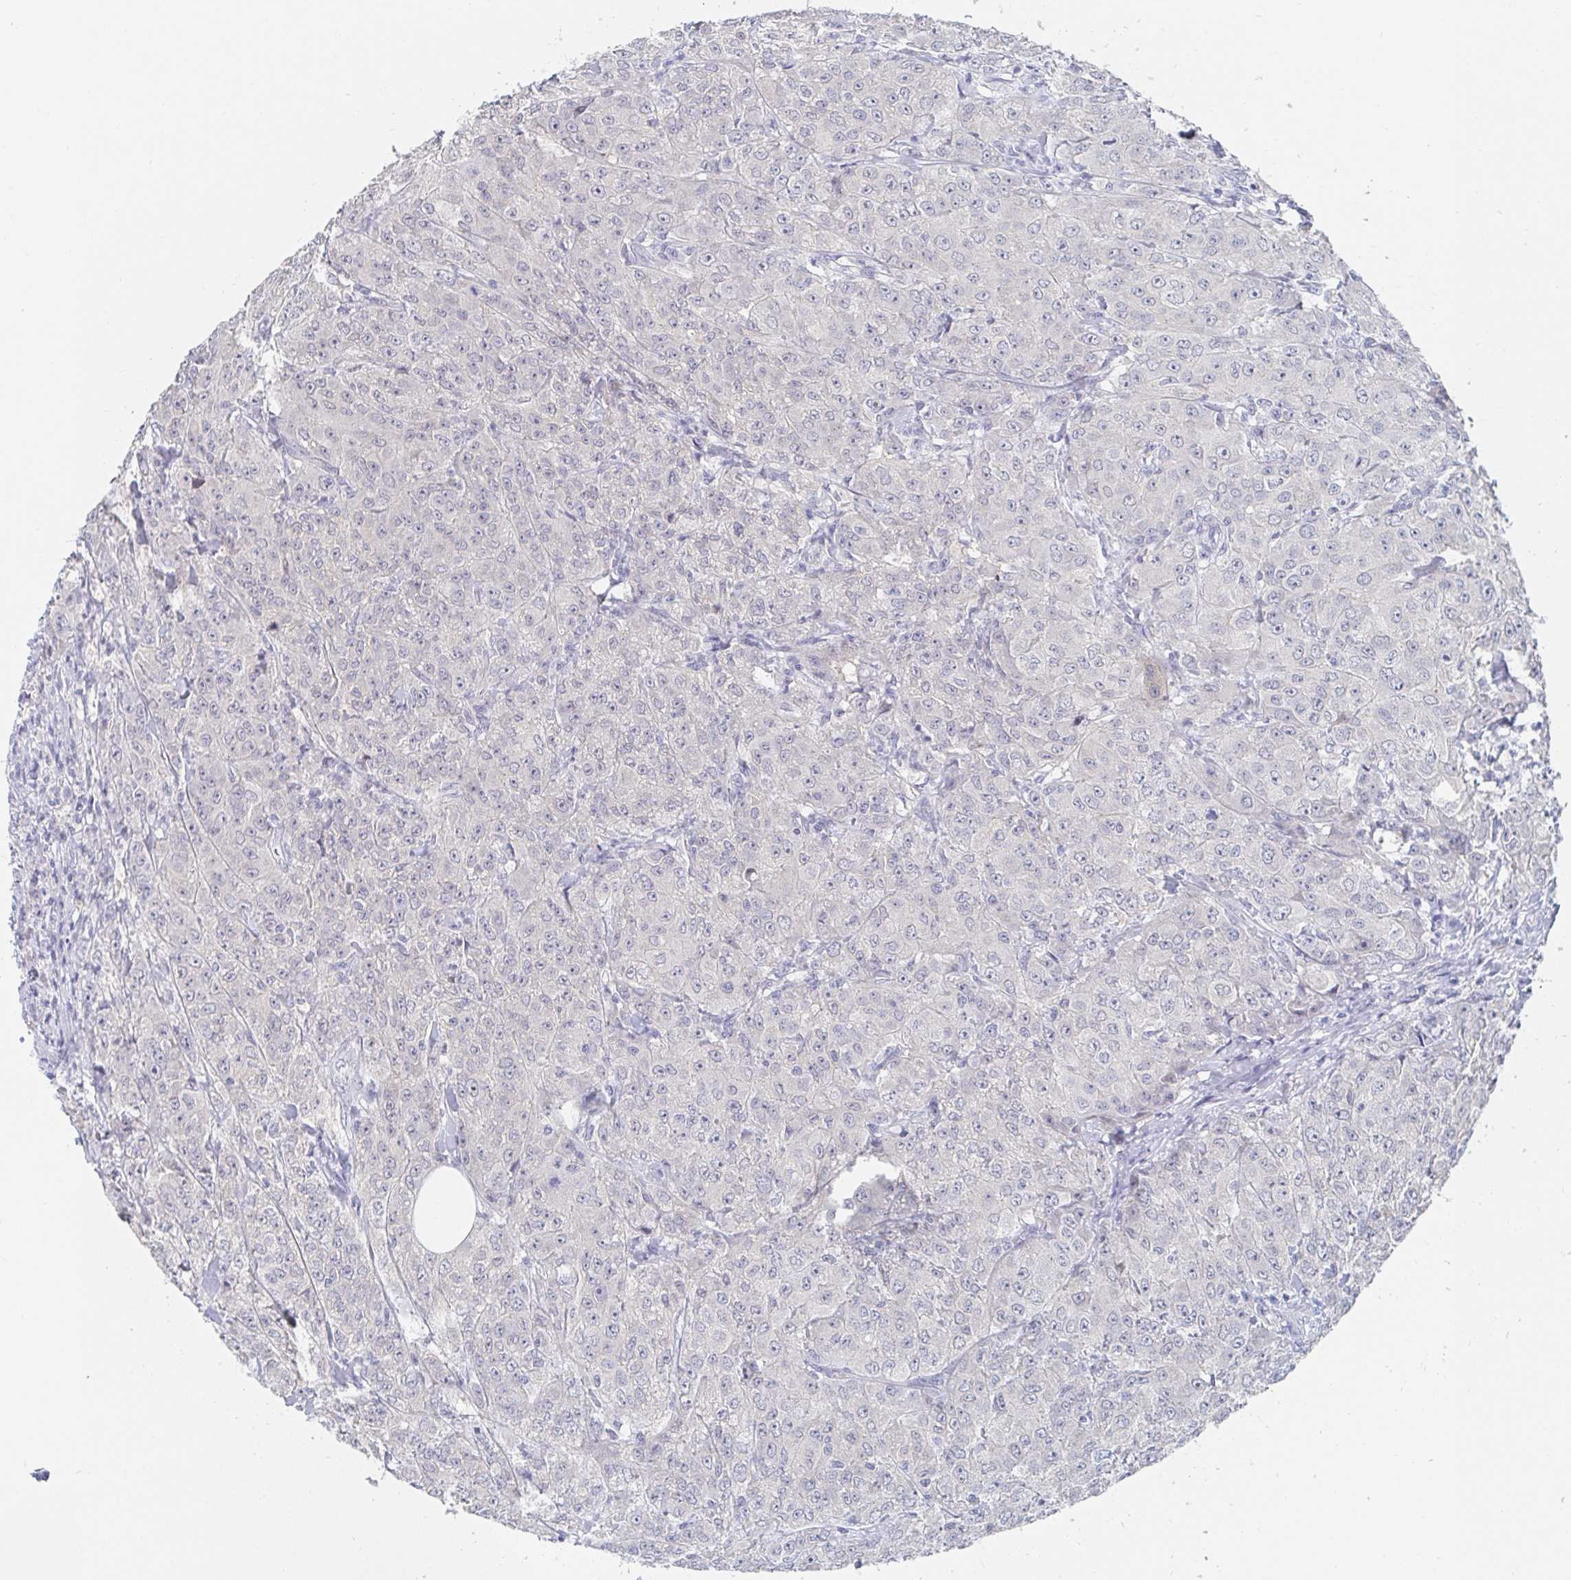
{"staining": {"intensity": "negative", "quantity": "none", "location": "none"}, "tissue": "breast cancer", "cell_type": "Tumor cells", "image_type": "cancer", "snomed": [{"axis": "morphology", "description": "Normal tissue, NOS"}, {"axis": "morphology", "description": "Duct carcinoma"}, {"axis": "topography", "description": "Breast"}], "caption": "DAB (3,3'-diaminobenzidine) immunohistochemical staining of human breast invasive ductal carcinoma reveals no significant expression in tumor cells.", "gene": "ZNF430", "patient": {"sex": "female", "age": 43}}